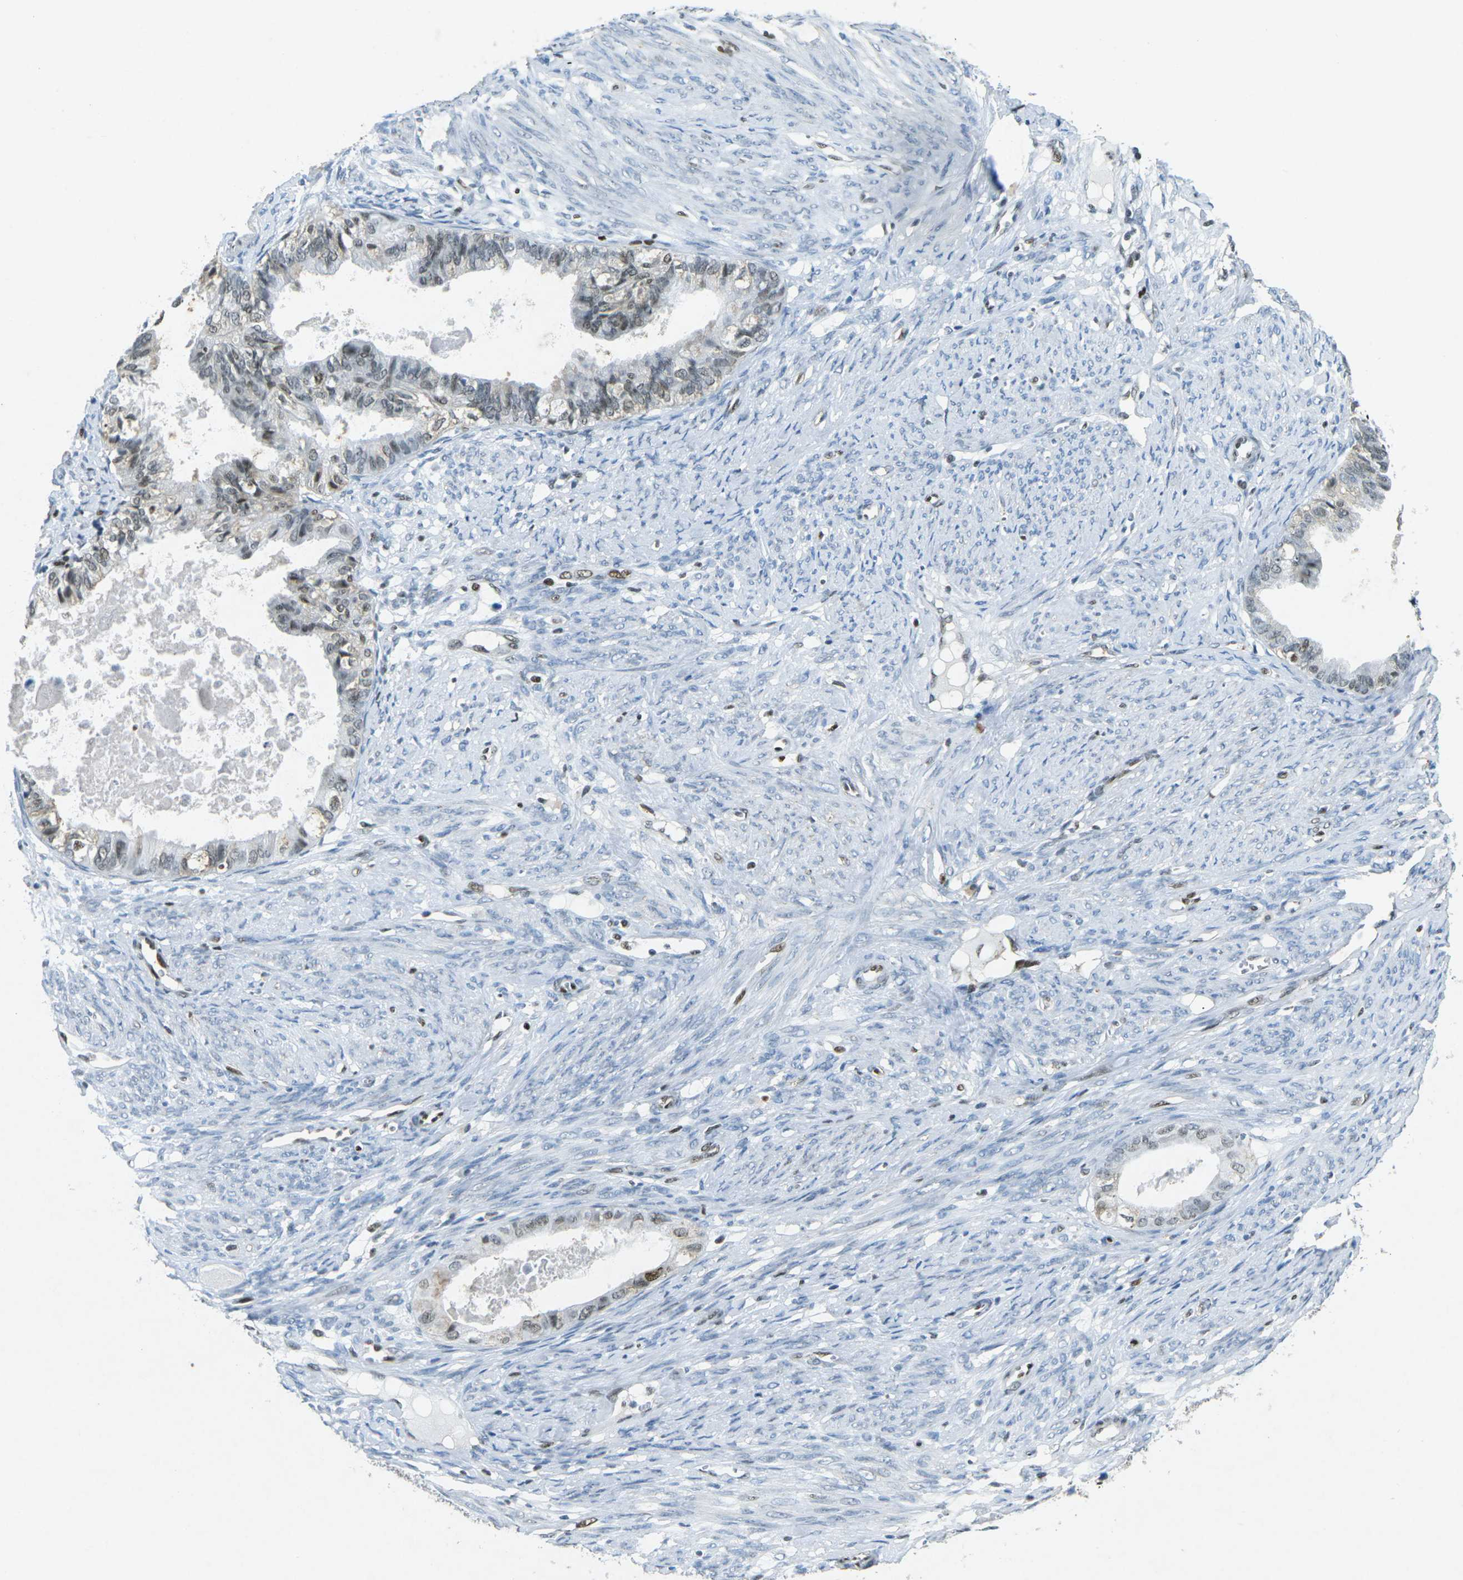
{"staining": {"intensity": "moderate", "quantity": "25%-75%", "location": "nuclear"}, "tissue": "cervical cancer", "cell_type": "Tumor cells", "image_type": "cancer", "snomed": [{"axis": "morphology", "description": "Normal tissue, NOS"}, {"axis": "morphology", "description": "Adenocarcinoma, NOS"}, {"axis": "topography", "description": "Cervix"}, {"axis": "topography", "description": "Endometrium"}], "caption": "Cervical cancer stained with IHC exhibits moderate nuclear expression in approximately 25%-75% of tumor cells.", "gene": "RB1", "patient": {"sex": "female", "age": 86}}